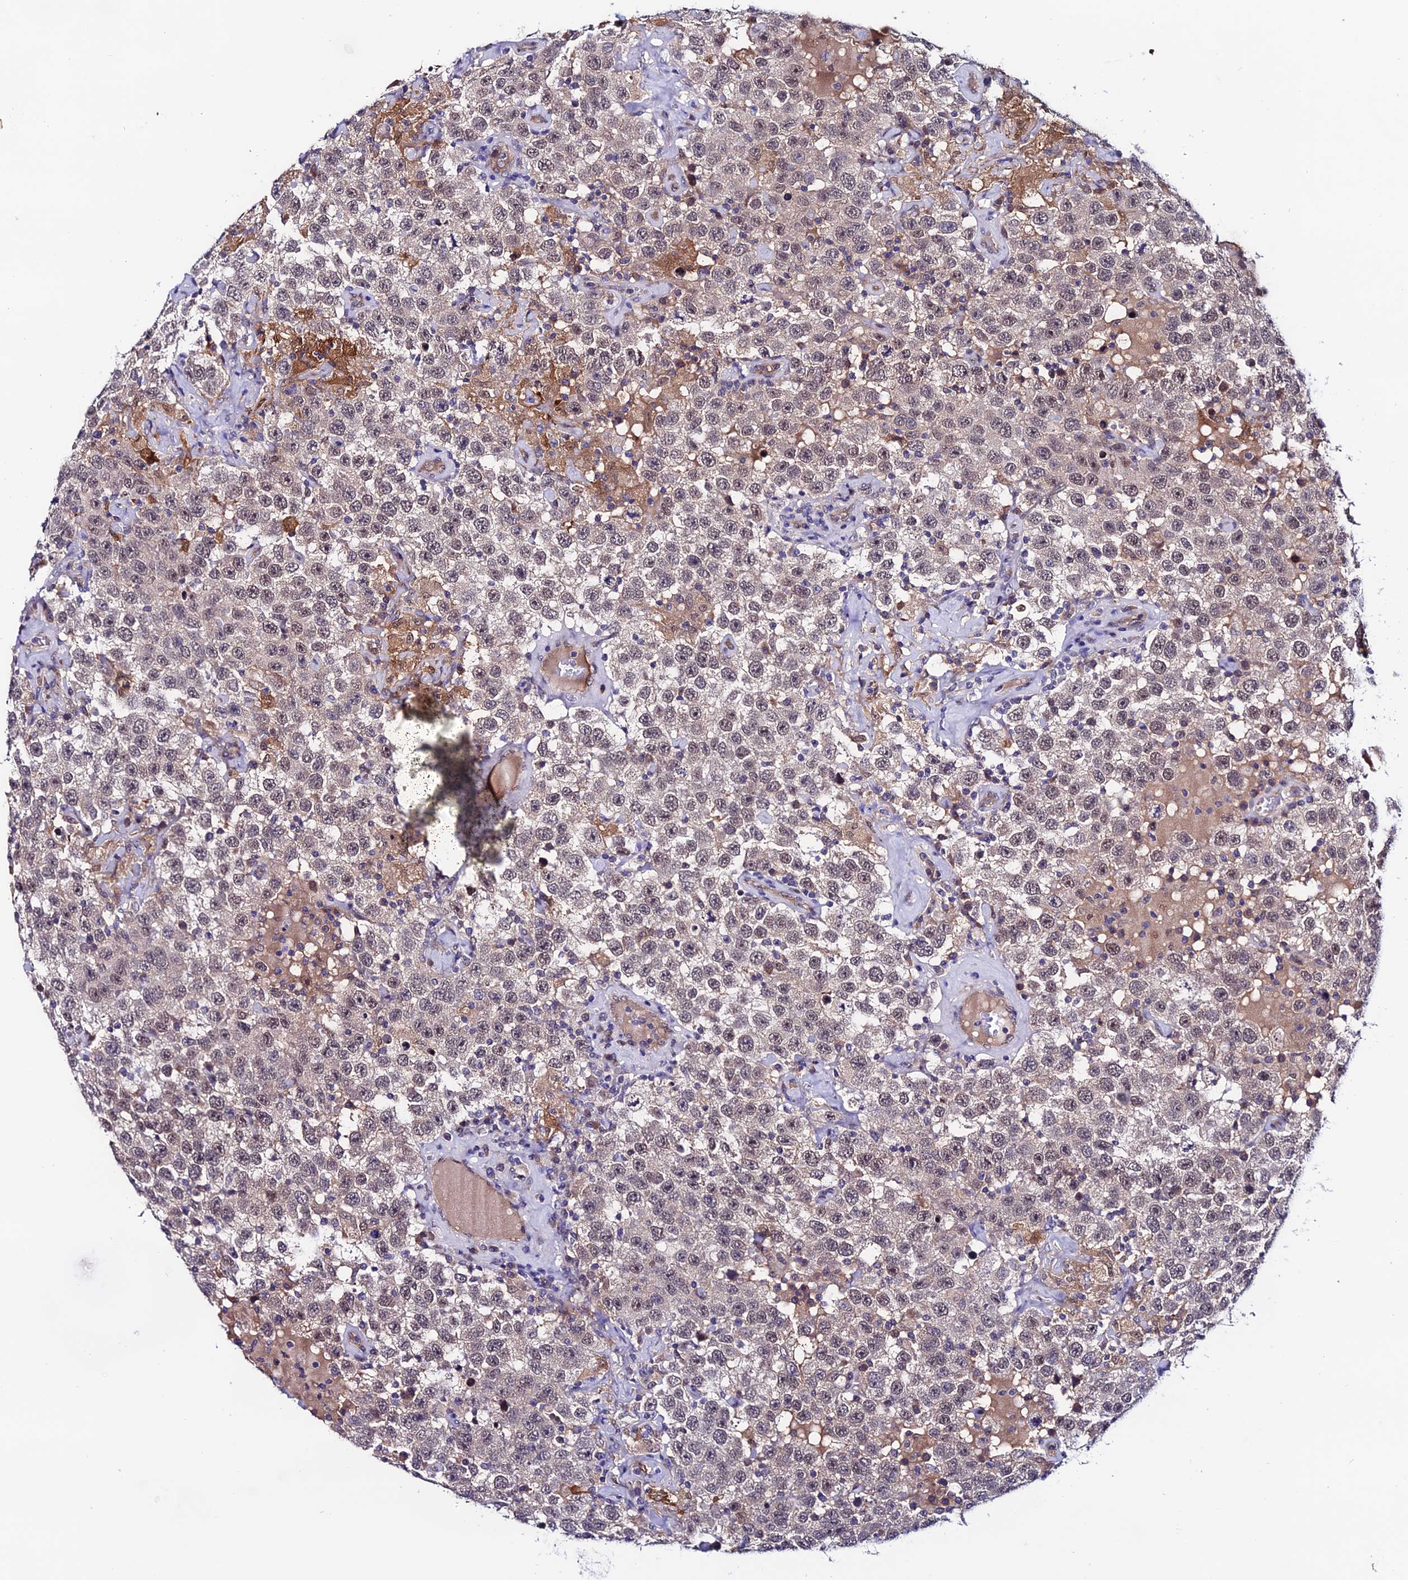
{"staining": {"intensity": "weak", "quantity": "25%-75%", "location": "nuclear"}, "tissue": "testis cancer", "cell_type": "Tumor cells", "image_type": "cancer", "snomed": [{"axis": "morphology", "description": "Seminoma, NOS"}, {"axis": "topography", "description": "Testis"}], "caption": "Immunohistochemistry (IHC) histopathology image of neoplastic tissue: testis seminoma stained using immunohistochemistry (IHC) reveals low levels of weak protein expression localized specifically in the nuclear of tumor cells, appearing as a nuclear brown color.", "gene": "FZD8", "patient": {"sex": "male", "age": 41}}